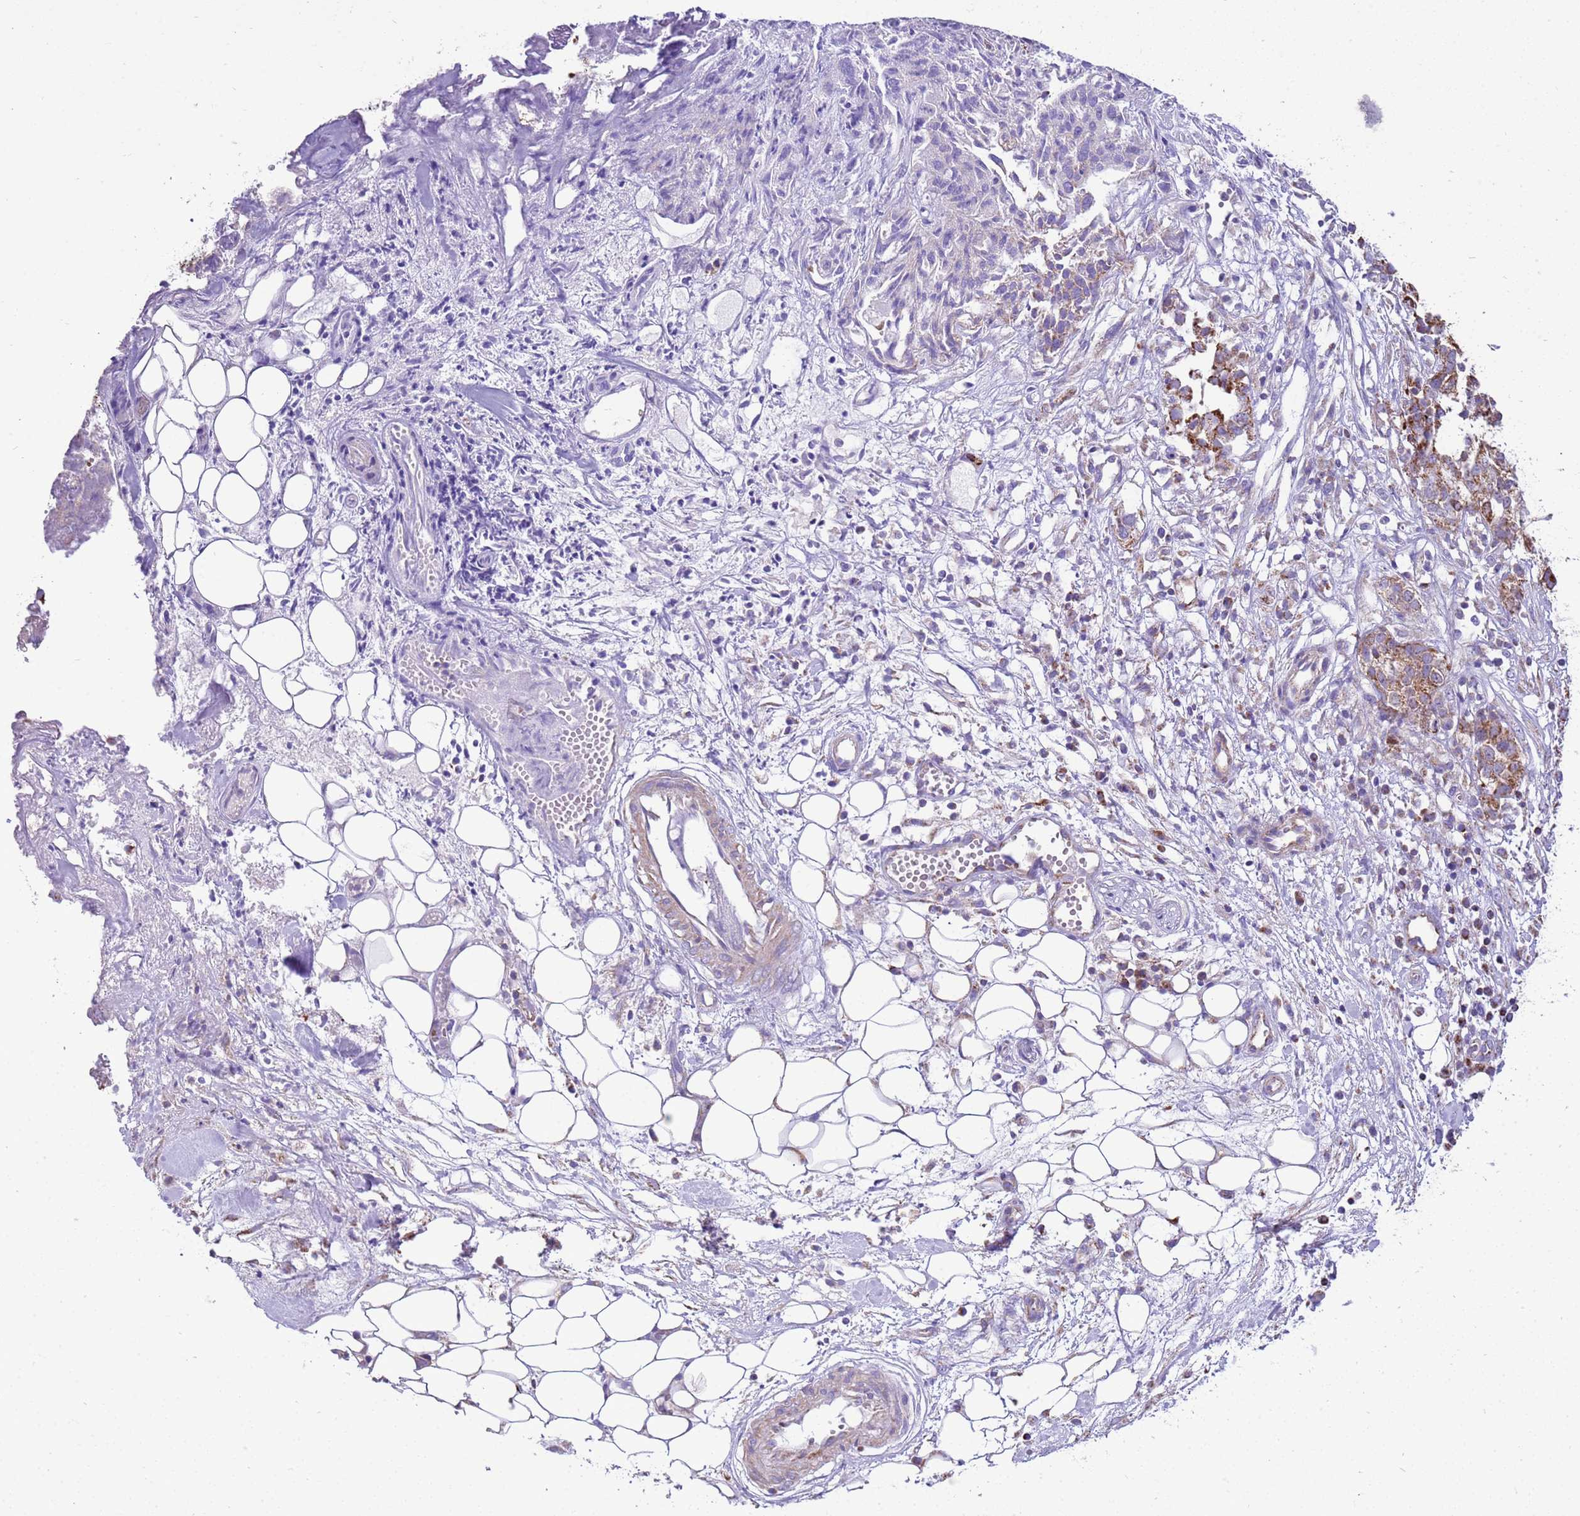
{"staining": {"intensity": "moderate", "quantity": "25%-75%", "location": "cytoplasmic/membranous"}, "tissue": "ovarian cancer", "cell_type": "Tumor cells", "image_type": "cancer", "snomed": [{"axis": "morphology", "description": "Cystadenocarcinoma, serous, NOS"}, {"axis": "topography", "description": "Soft tissue"}, {"axis": "topography", "description": "Ovary"}], "caption": "Immunohistochemical staining of human ovarian cancer demonstrates medium levels of moderate cytoplasmic/membranous protein staining in approximately 25%-75% of tumor cells.", "gene": "RNF165", "patient": {"sex": "female", "age": 57}}